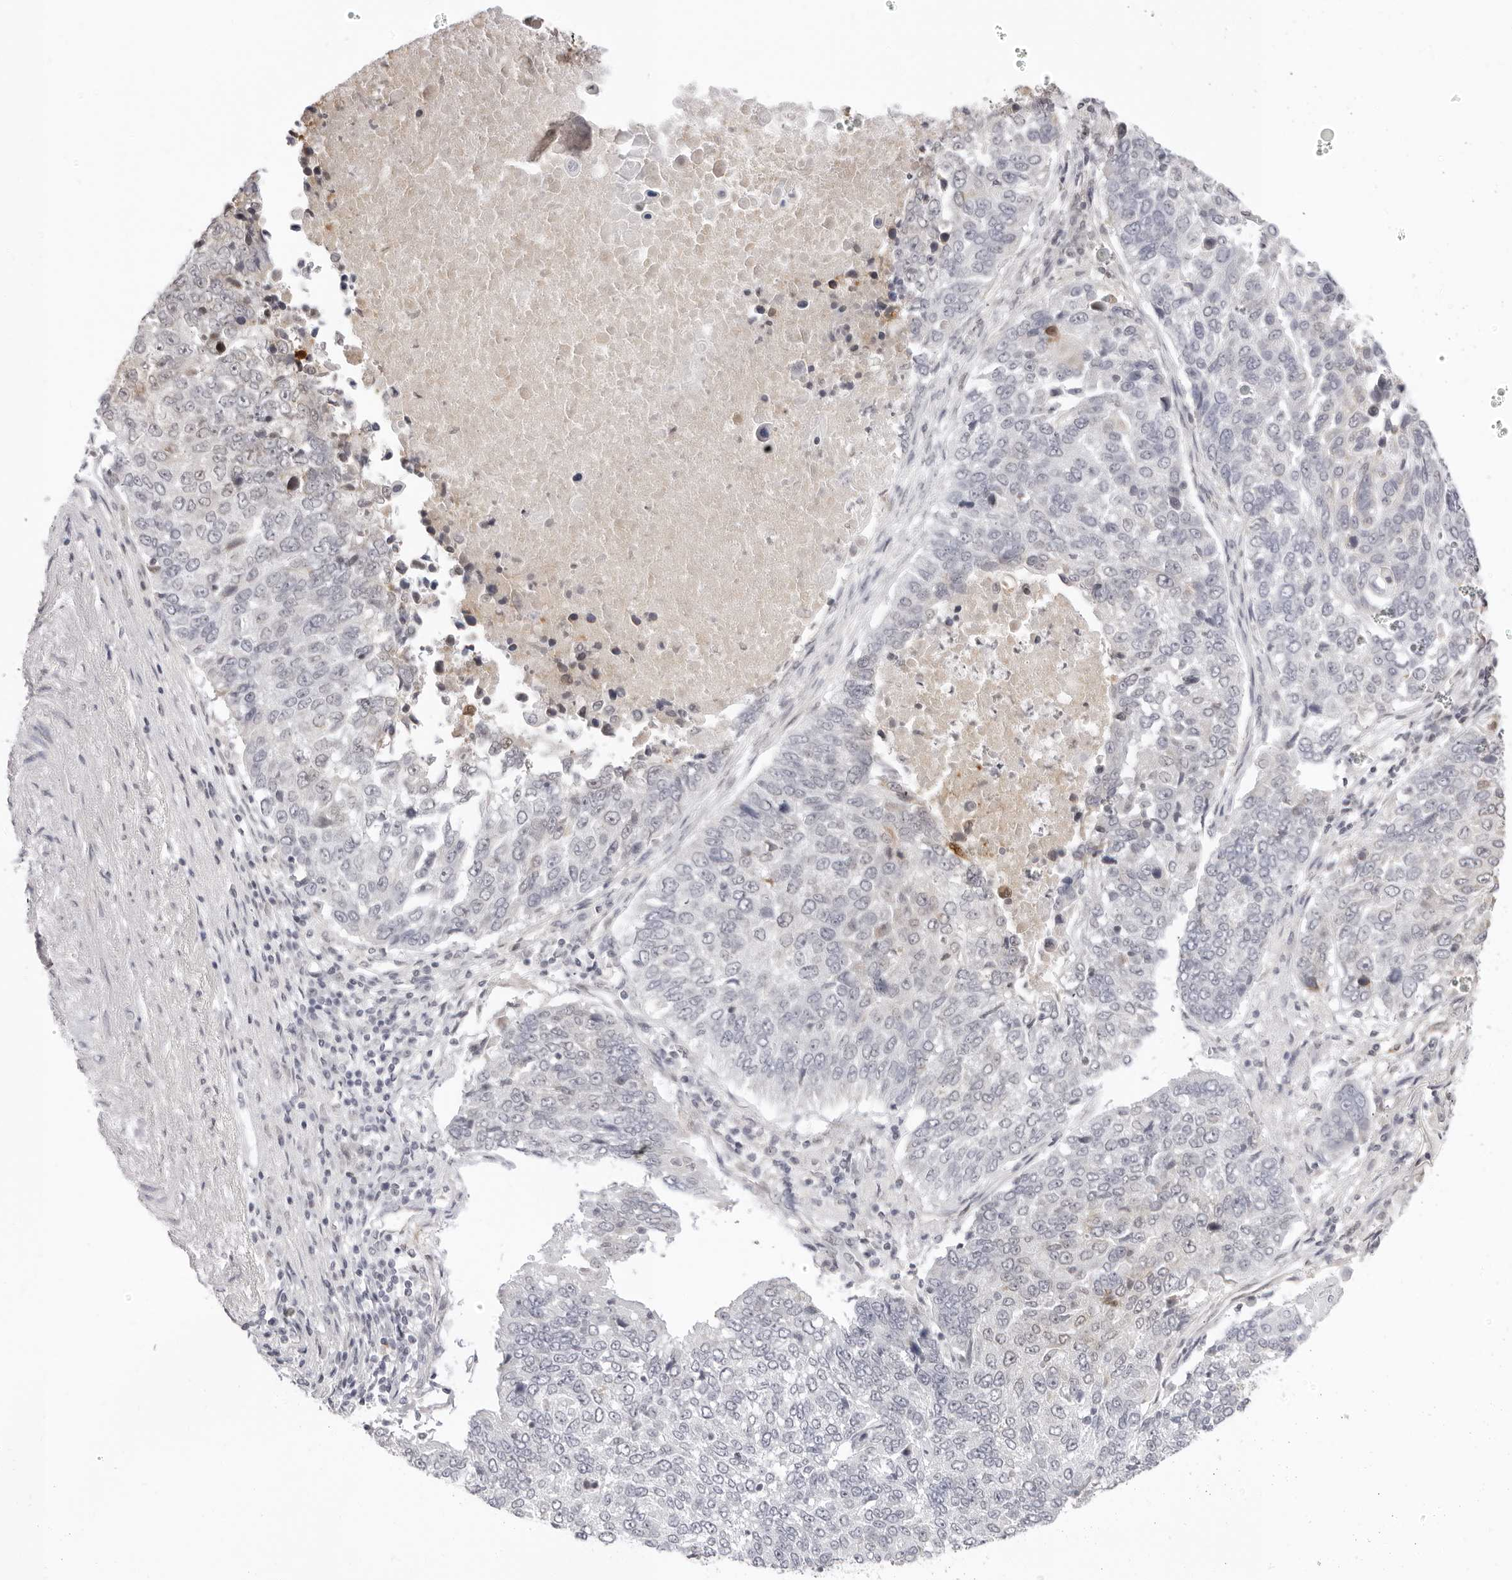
{"staining": {"intensity": "weak", "quantity": "<25%", "location": "cytoplasmic/membranous"}, "tissue": "lung cancer", "cell_type": "Tumor cells", "image_type": "cancer", "snomed": [{"axis": "morphology", "description": "Squamous cell carcinoma, NOS"}, {"axis": "topography", "description": "Lung"}], "caption": "Tumor cells are negative for protein expression in human lung cancer (squamous cell carcinoma).", "gene": "FDPS", "patient": {"sex": "male", "age": 66}}